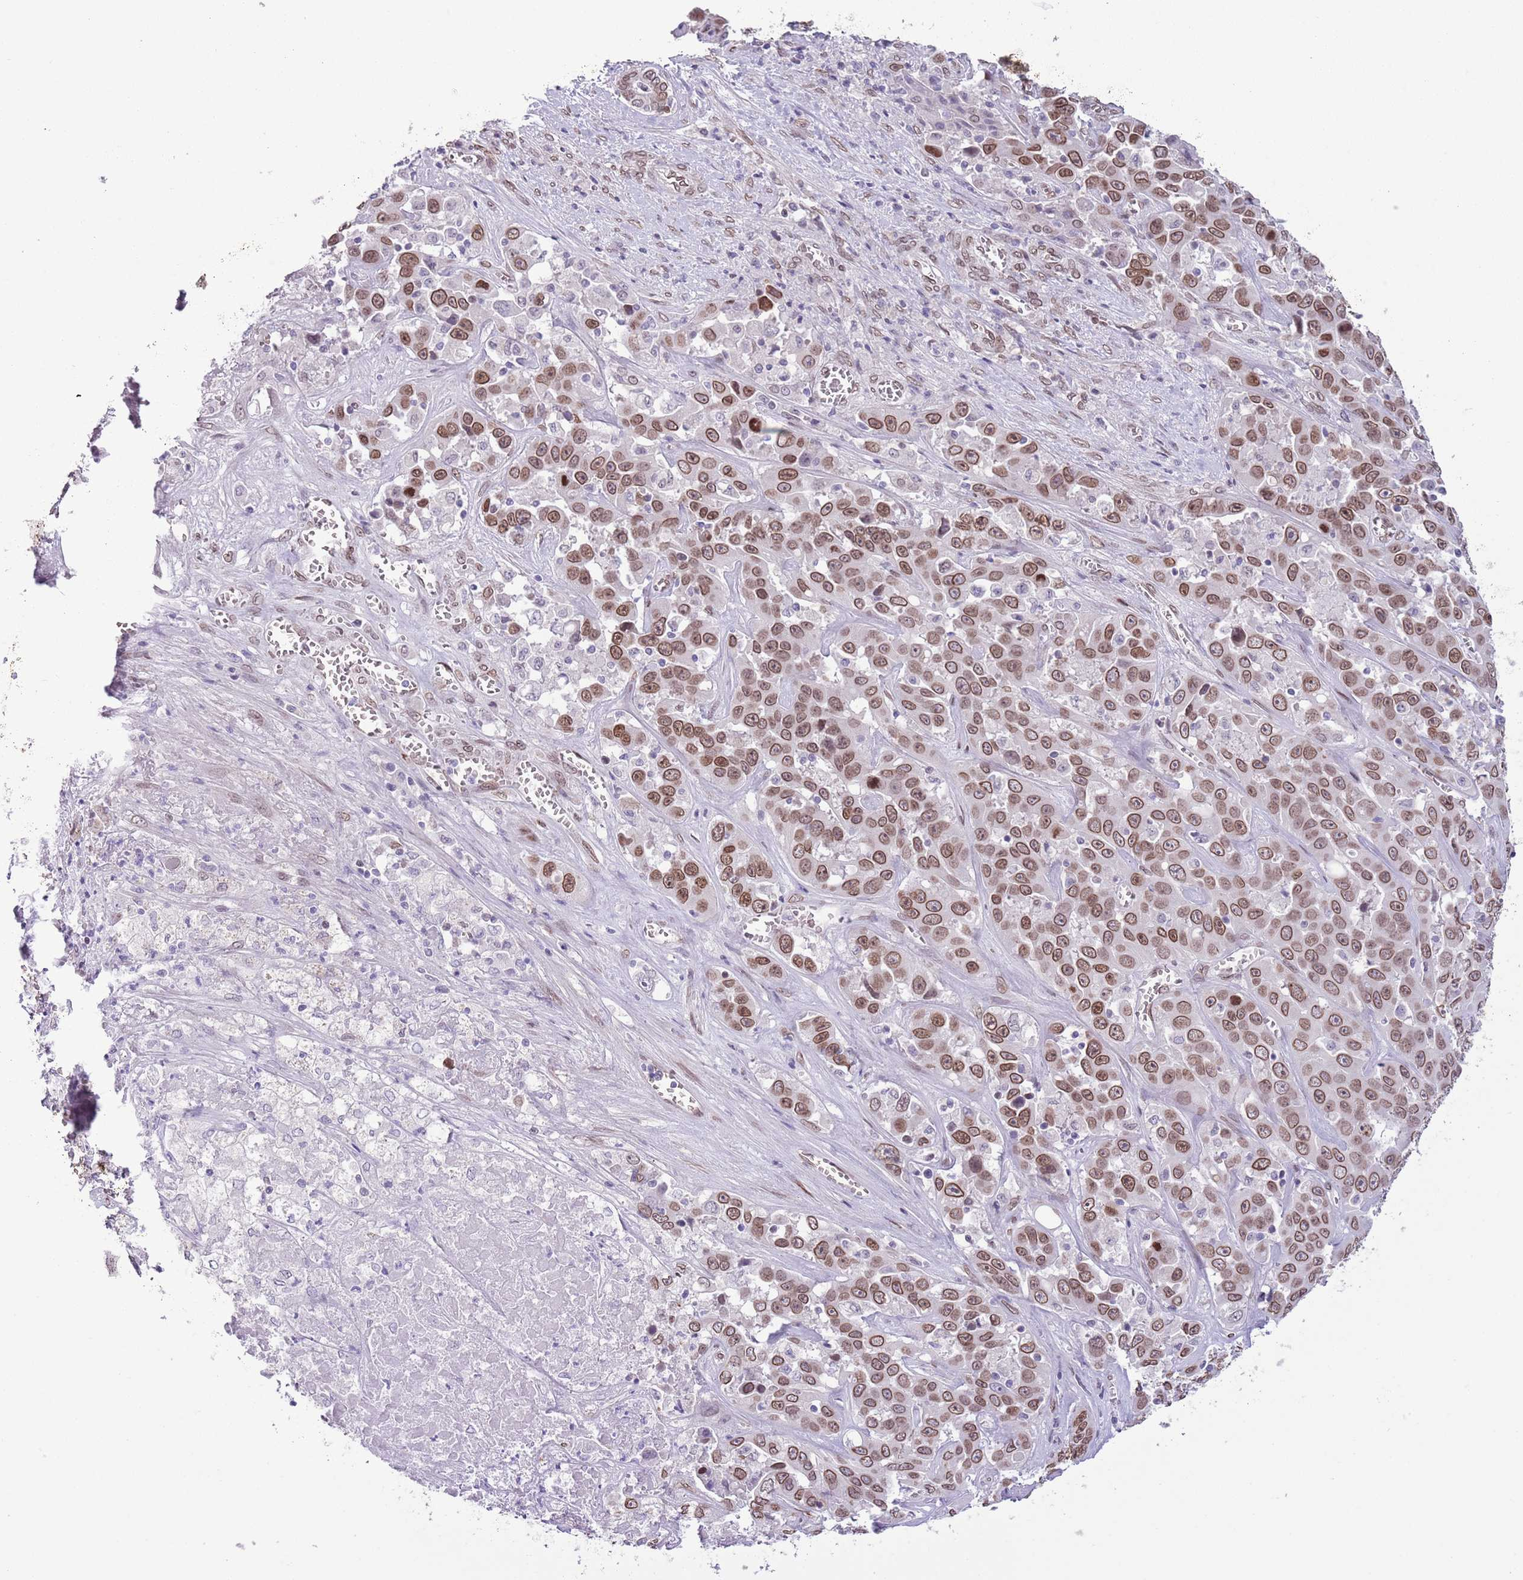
{"staining": {"intensity": "moderate", "quantity": ">75%", "location": "cytoplasmic/membranous,nuclear"}, "tissue": "liver cancer", "cell_type": "Tumor cells", "image_type": "cancer", "snomed": [{"axis": "morphology", "description": "Cholangiocarcinoma"}, {"axis": "topography", "description": "Liver"}], "caption": "Brown immunohistochemical staining in human liver cancer (cholangiocarcinoma) reveals moderate cytoplasmic/membranous and nuclear expression in about >75% of tumor cells.", "gene": "ZGLP1", "patient": {"sex": "female", "age": 52}}